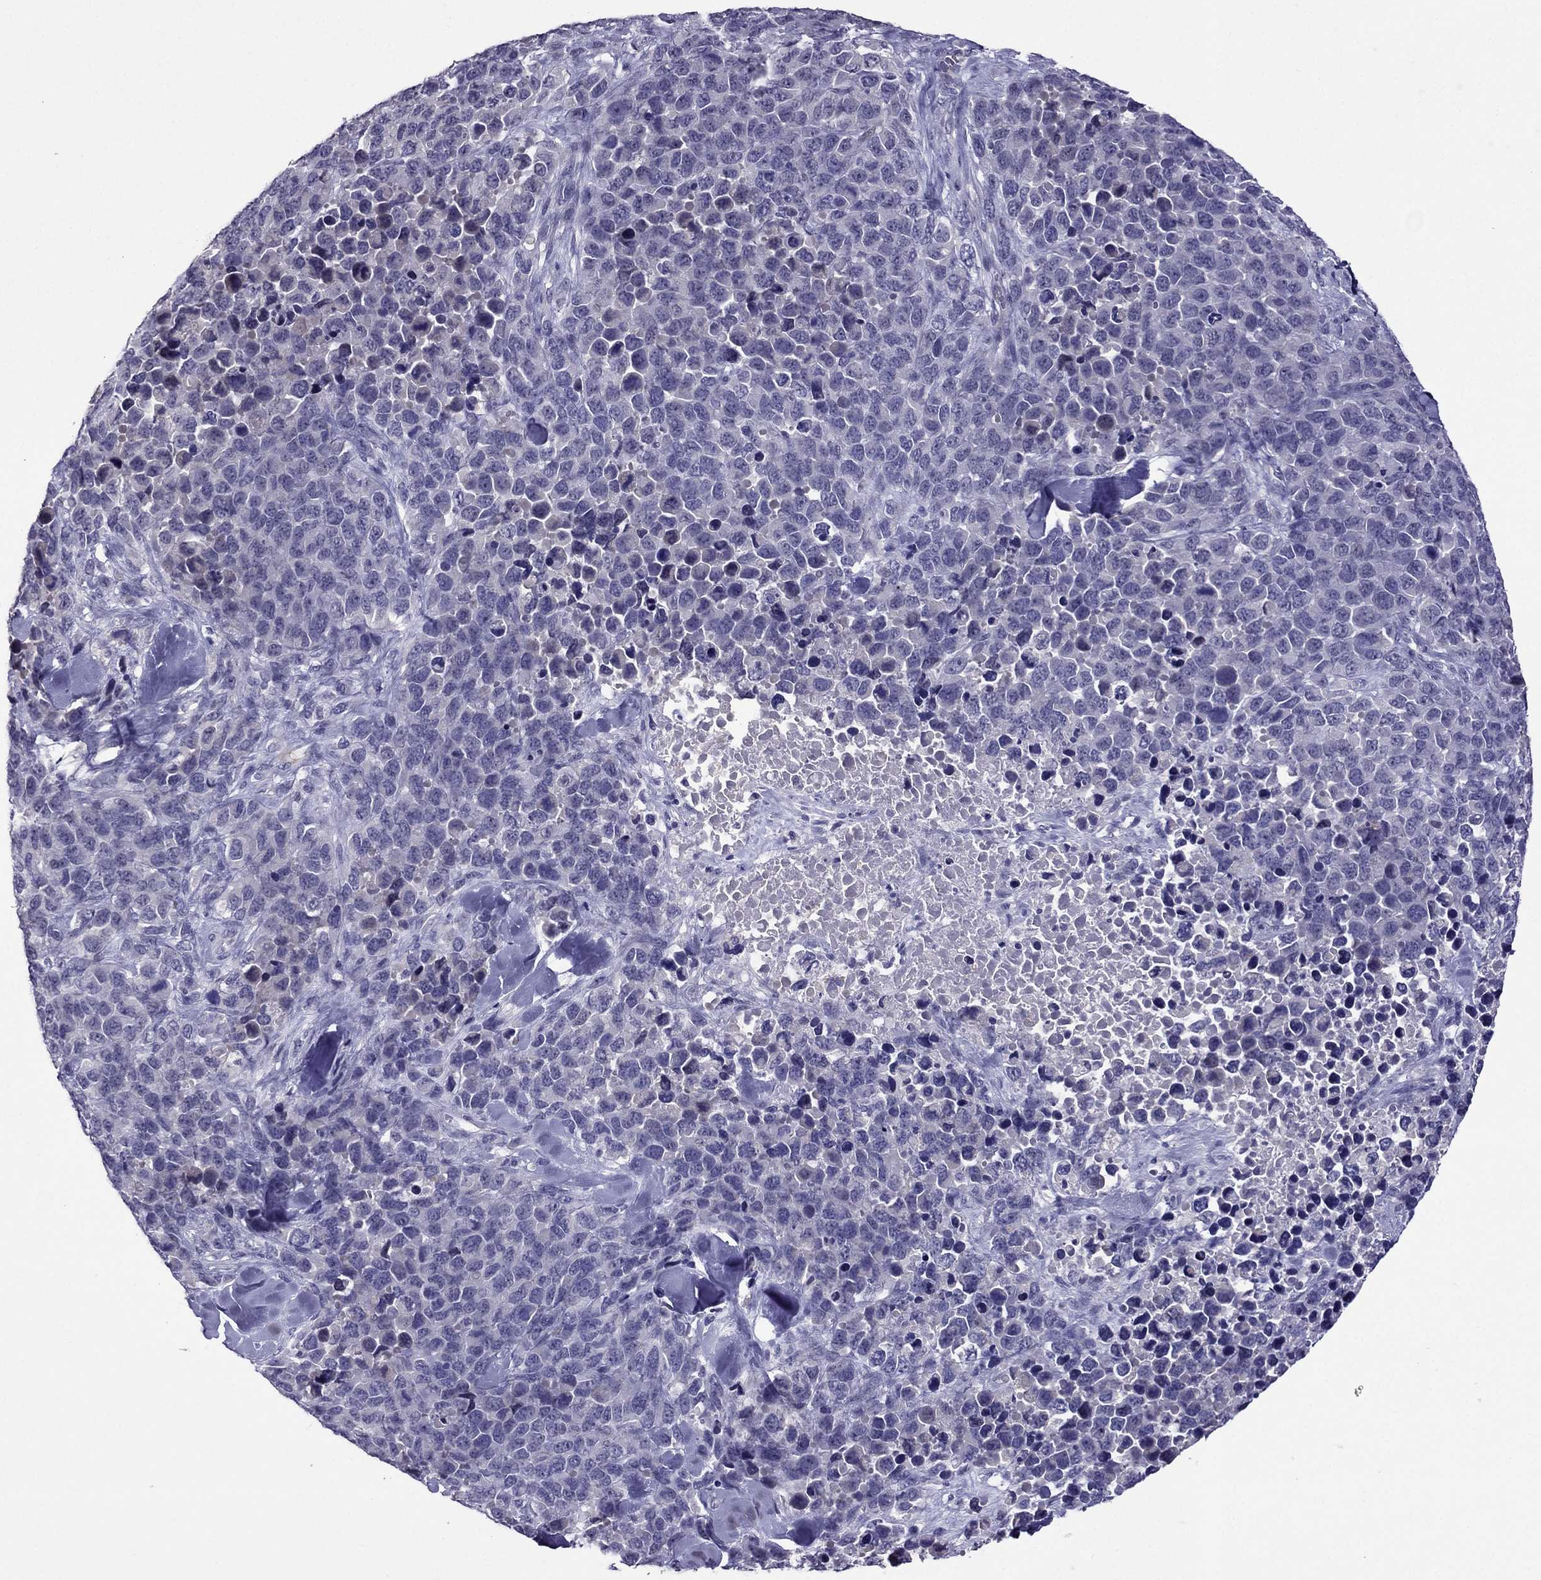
{"staining": {"intensity": "negative", "quantity": "none", "location": "none"}, "tissue": "melanoma", "cell_type": "Tumor cells", "image_type": "cancer", "snomed": [{"axis": "morphology", "description": "Malignant melanoma, Metastatic site"}, {"axis": "topography", "description": "Skin"}], "caption": "High magnification brightfield microscopy of malignant melanoma (metastatic site) stained with DAB (3,3'-diaminobenzidine) (brown) and counterstained with hematoxylin (blue): tumor cells show no significant expression.", "gene": "SPTBN4", "patient": {"sex": "male", "age": 84}}